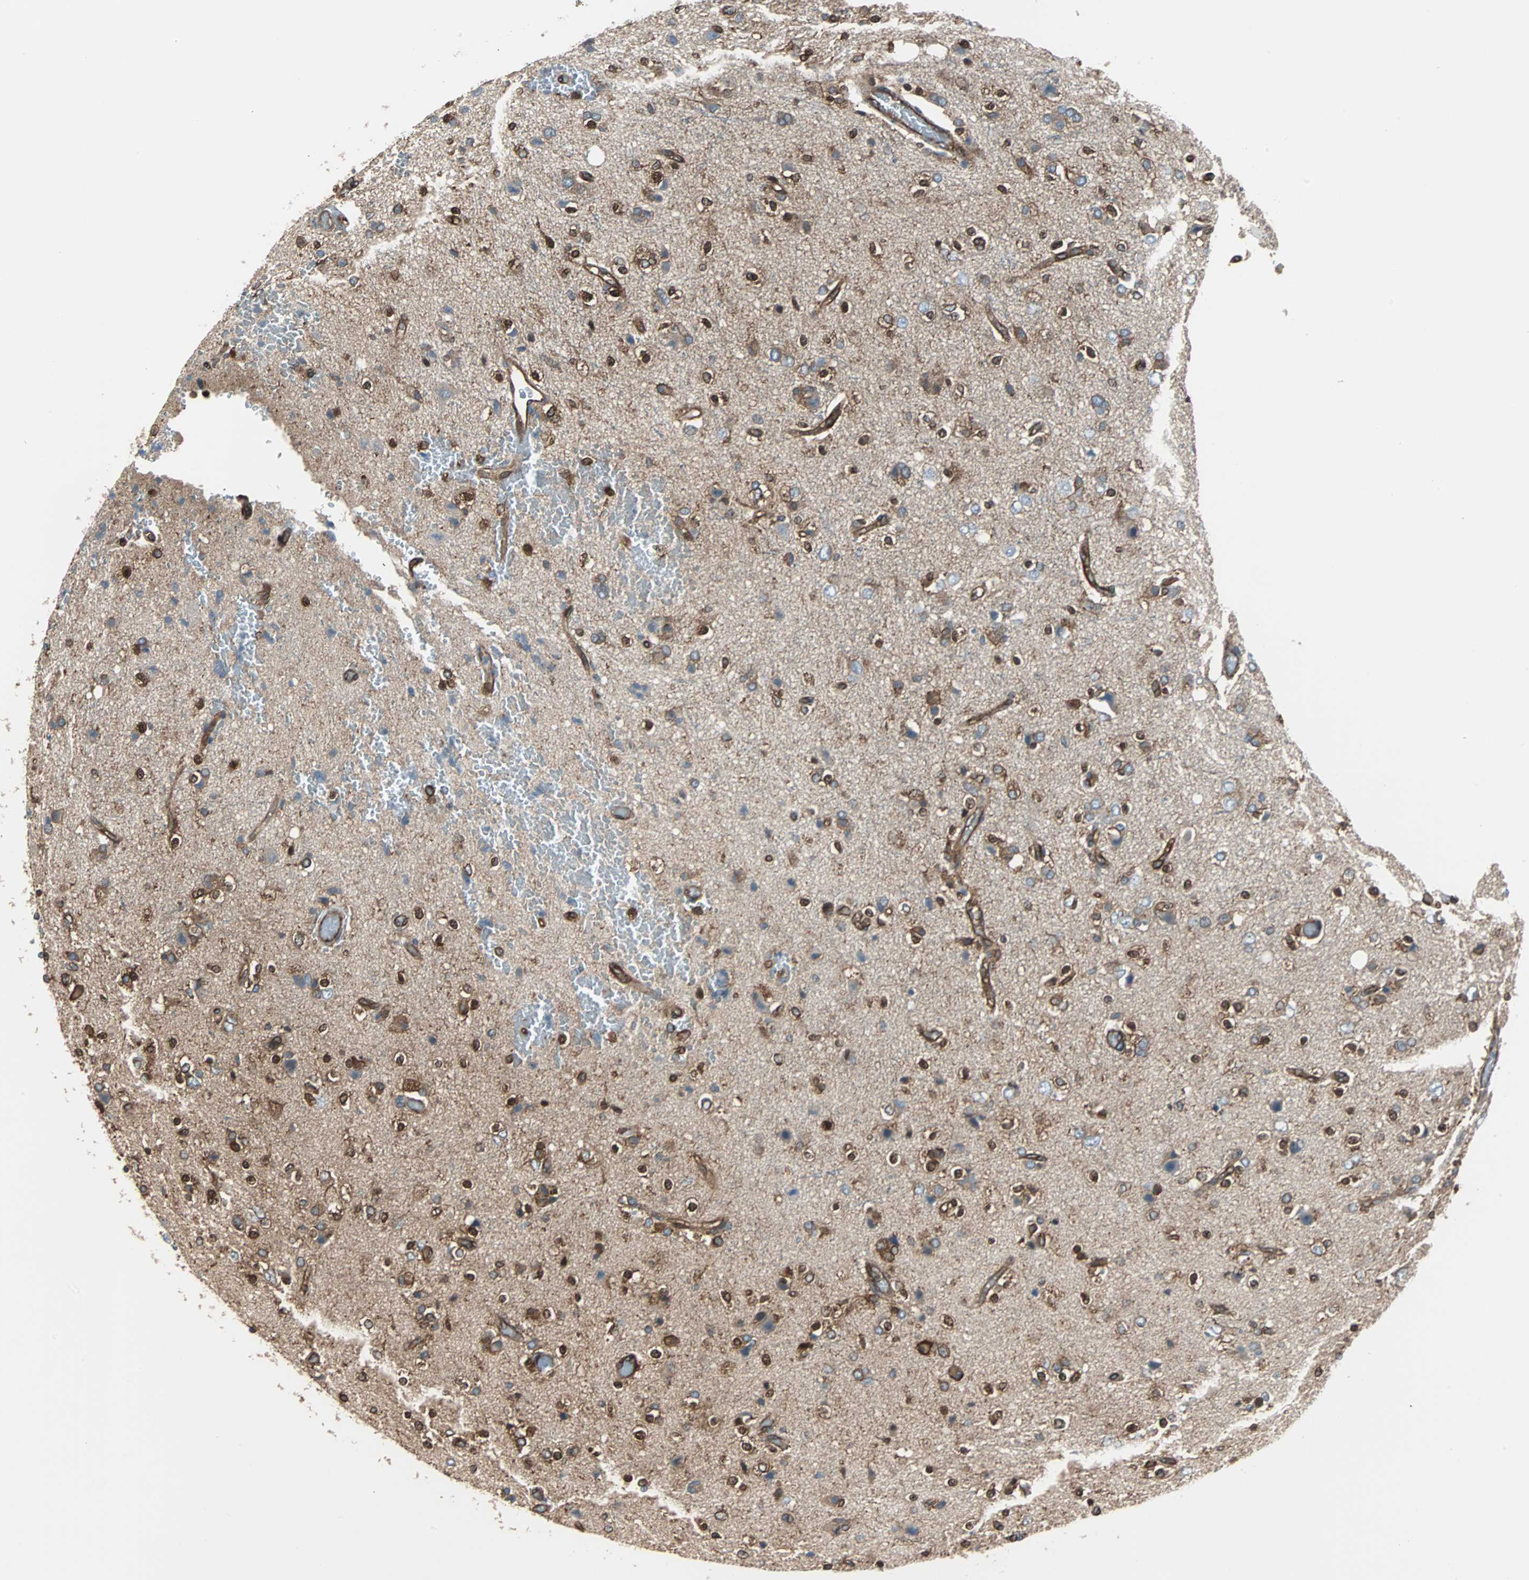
{"staining": {"intensity": "moderate", "quantity": ">75%", "location": "cytoplasmic/membranous"}, "tissue": "glioma", "cell_type": "Tumor cells", "image_type": "cancer", "snomed": [{"axis": "morphology", "description": "Glioma, malignant, High grade"}, {"axis": "topography", "description": "Brain"}], "caption": "This micrograph demonstrates immunohistochemistry (IHC) staining of human glioma, with medium moderate cytoplasmic/membranous staining in approximately >75% of tumor cells.", "gene": "RELA", "patient": {"sex": "male", "age": 47}}